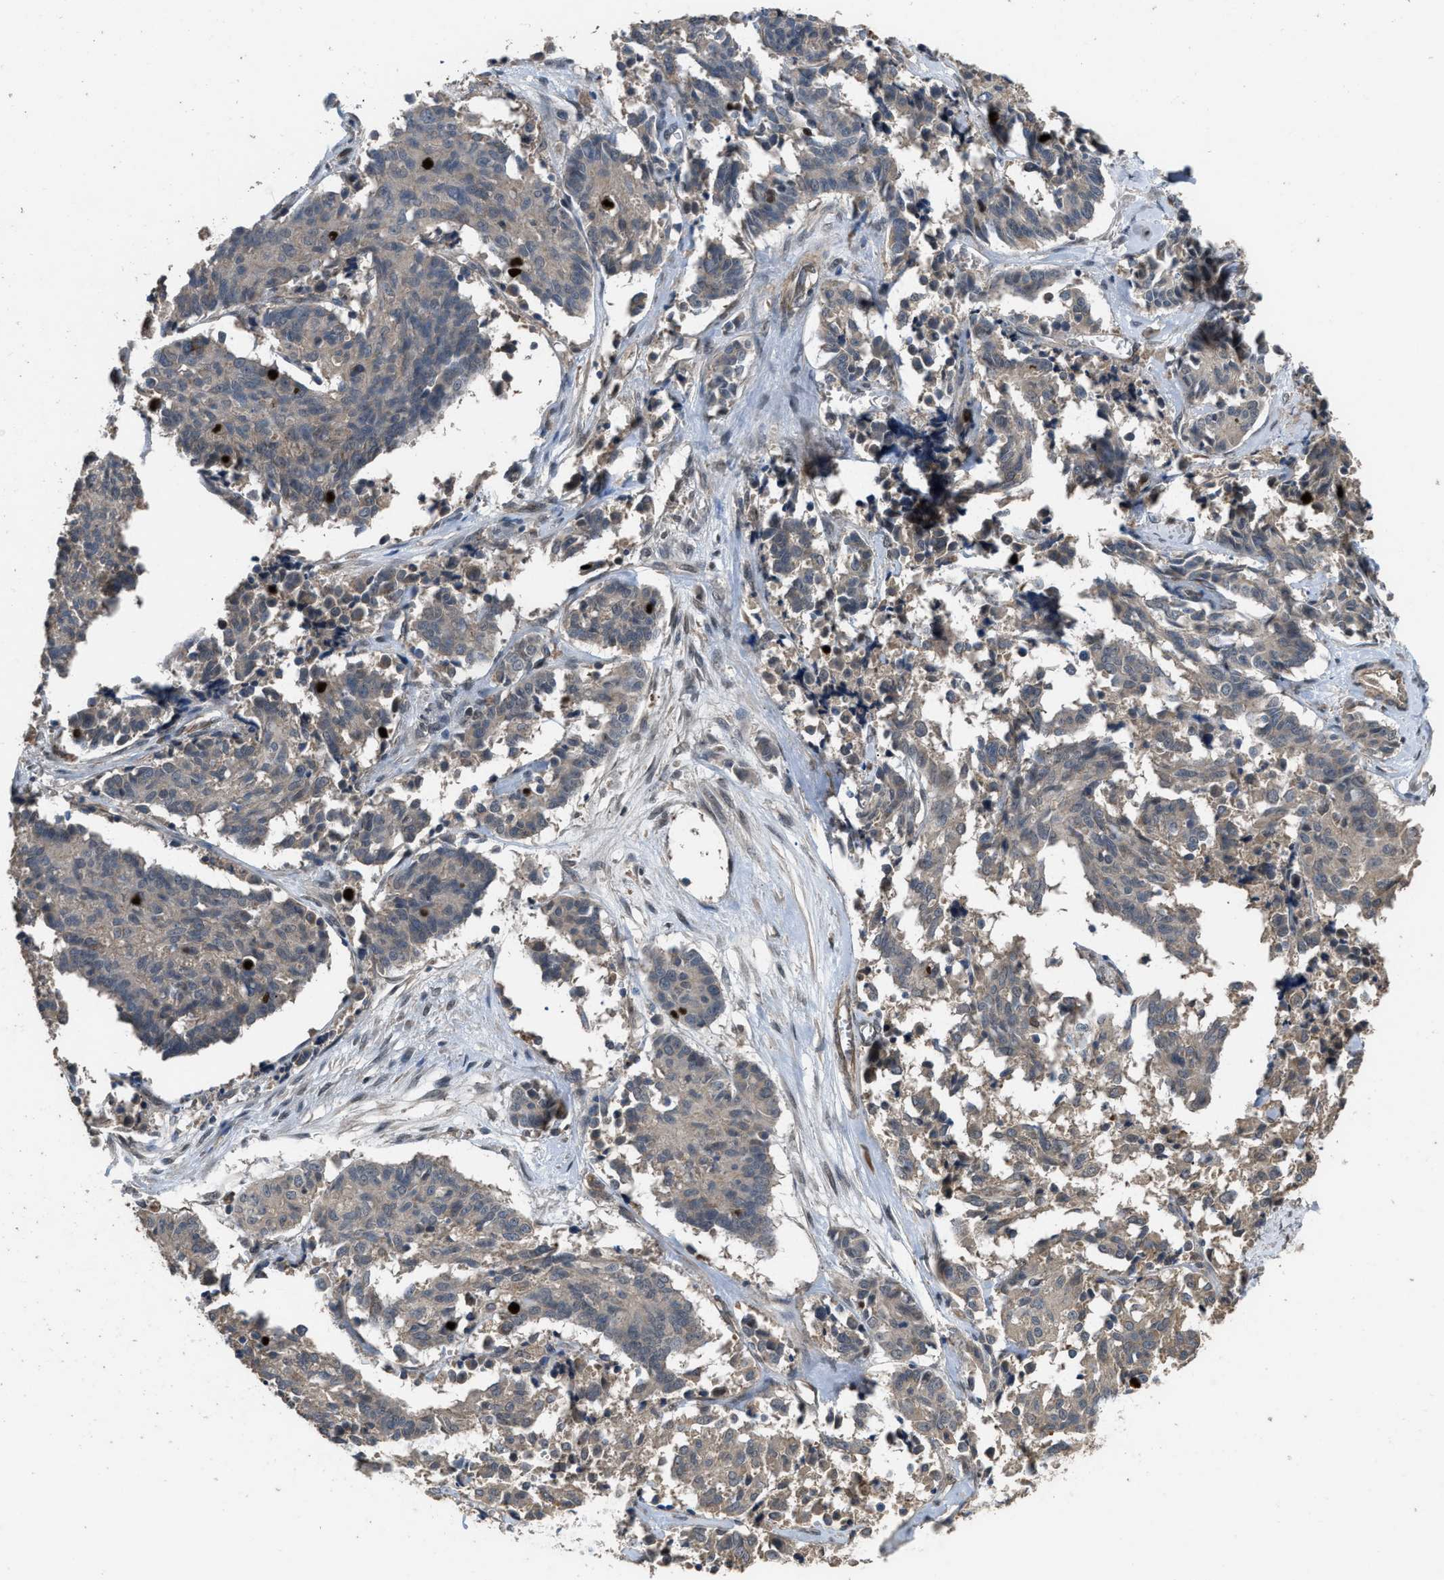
{"staining": {"intensity": "weak", "quantity": ">75%", "location": "cytoplasmic/membranous"}, "tissue": "cervical cancer", "cell_type": "Tumor cells", "image_type": "cancer", "snomed": [{"axis": "morphology", "description": "Squamous cell carcinoma, NOS"}, {"axis": "topography", "description": "Cervix"}], "caption": "Tumor cells display low levels of weak cytoplasmic/membranous staining in approximately >75% of cells in squamous cell carcinoma (cervical). (Brightfield microscopy of DAB IHC at high magnification).", "gene": "UTRN", "patient": {"sex": "female", "age": 35}}